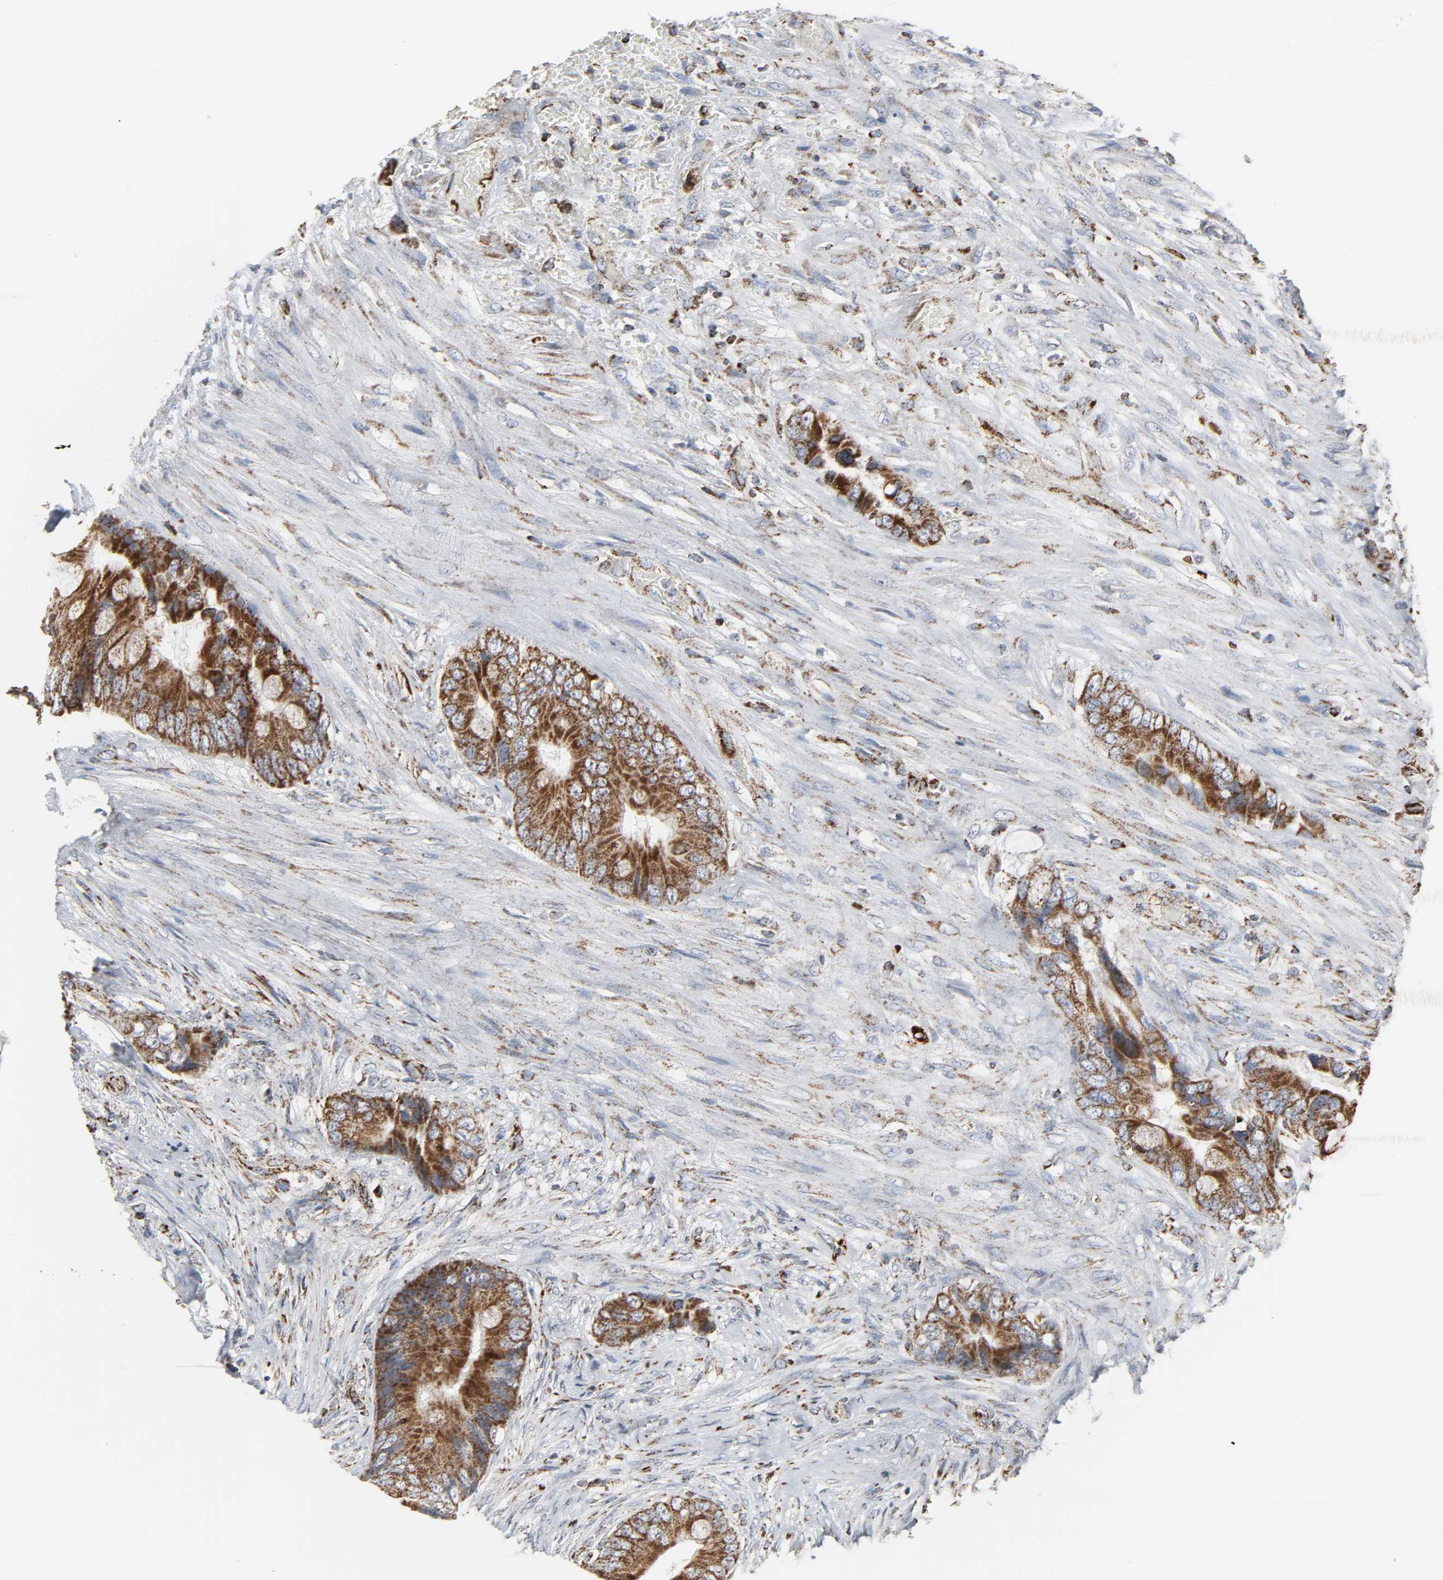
{"staining": {"intensity": "strong", "quantity": ">75%", "location": "cytoplasmic/membranous"}, "tissue": "colorectal cancer", "cell_type": "Tumor cells", "image_type": "cancer", "snomed": [{"axis": "morphology", "description": "Adenocarcinoma, NOS"}, {"axis": "topography", "description": "Rectum"}], "caption": "An image of colorectal cancer (adenocarcinoma) stained for a protein displays strong cytoplasmic/membranous brown staining in tumor cells.", "gene": "ACAT1", "patient": {"sex": "female", "age": 77}}